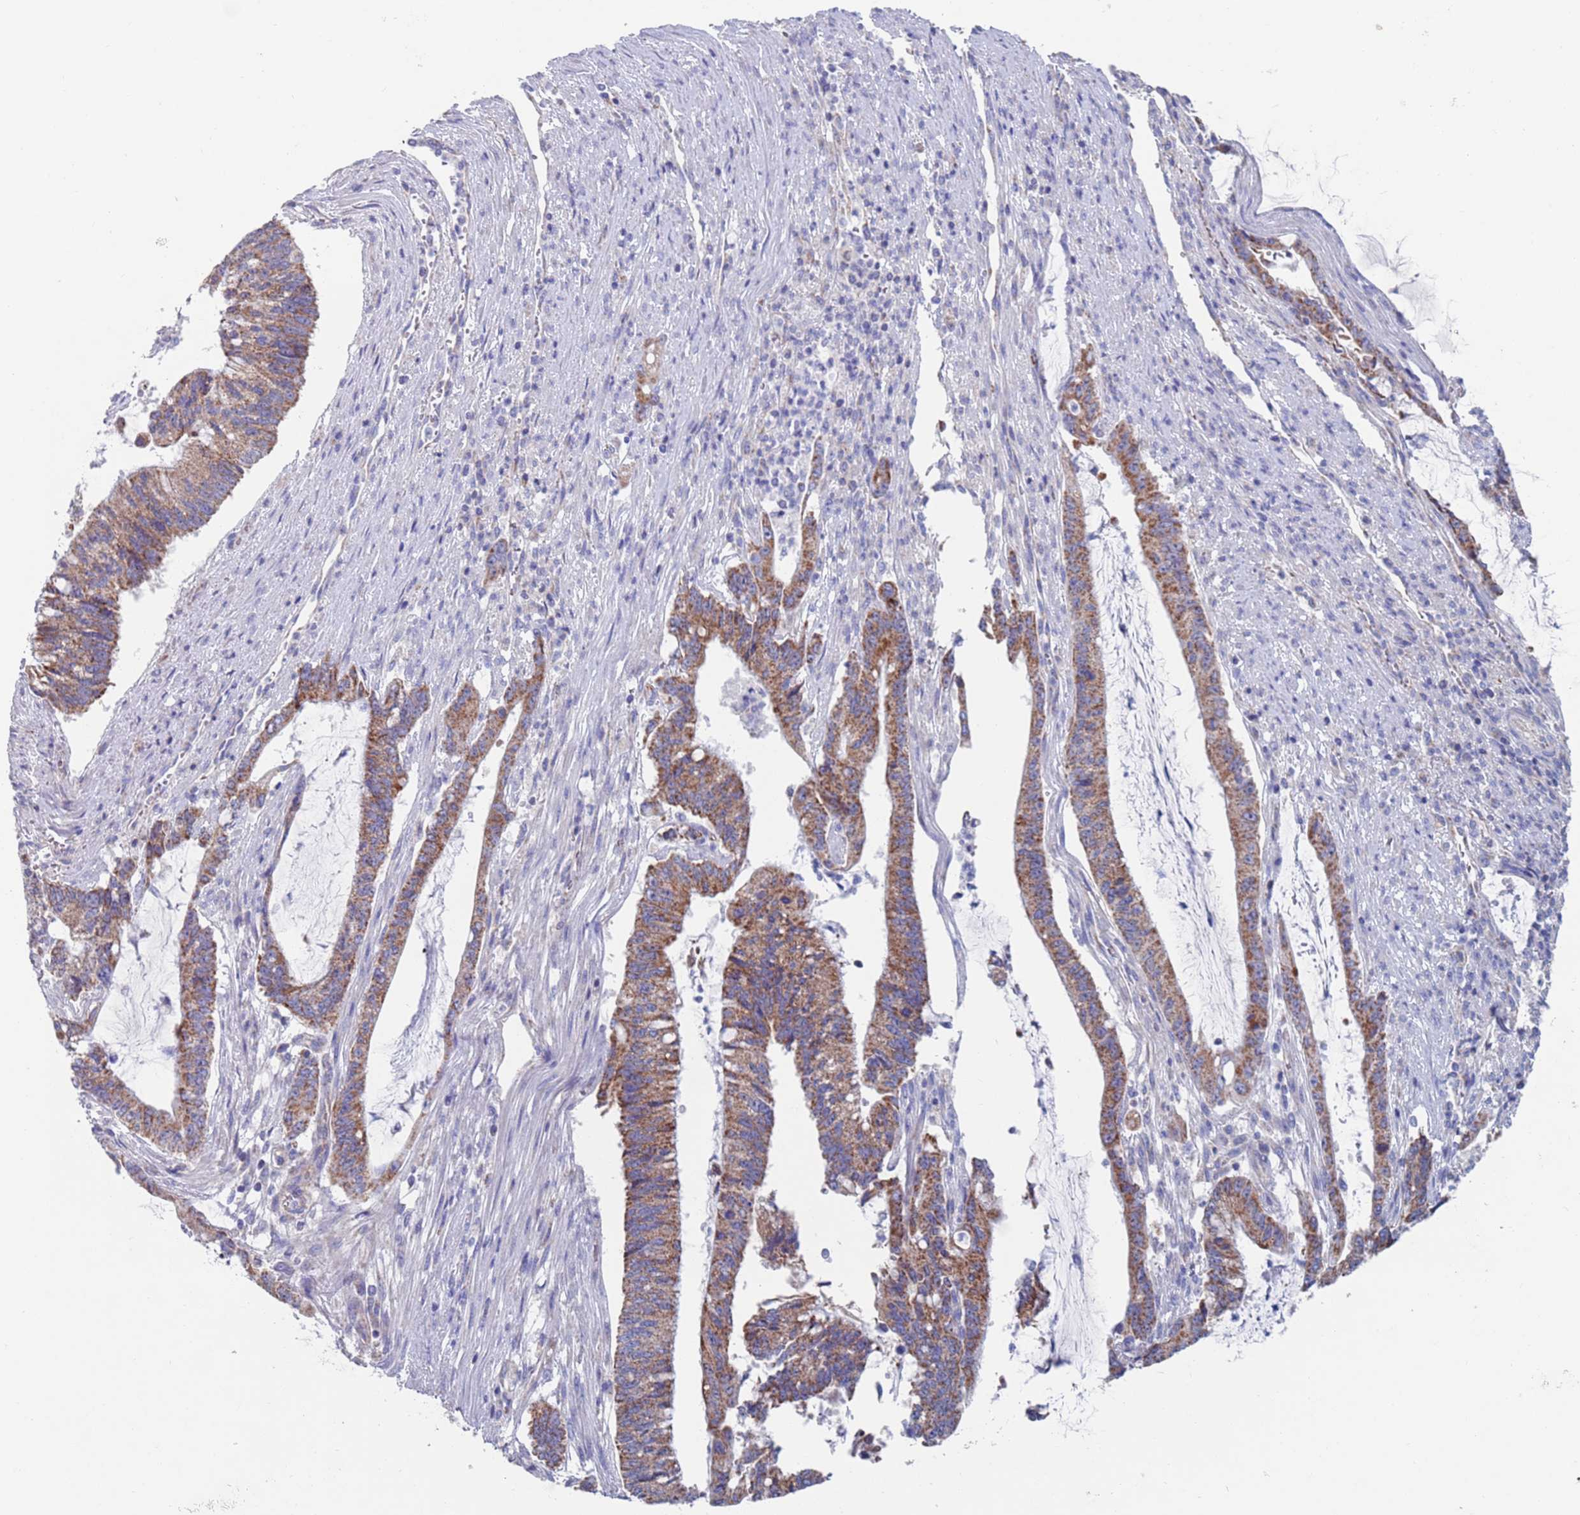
{"staining": {"intensity": "moderate", "quantity": ">75%", "location": "cytoplasmic/membranous"}, "tissue": "pancreatic cancer", "cell_type": "Tumor cells", "image_type": "cancer", "snomed": [{"axis": "morphology", "description": "Adenocarcinoma, NOS"}, {"axis": "topography", "description": "Pancreas"}], "caption": "Immunohistochemical staining of human pancreatic cancer shows medium levels of moderate cytoplasmic/membranous protein expression in approximately >75% of tumor cells. Nuclei are stained in blue.", "gene": "MRPL22", "patient": {"sex": "female", "age": 50}}